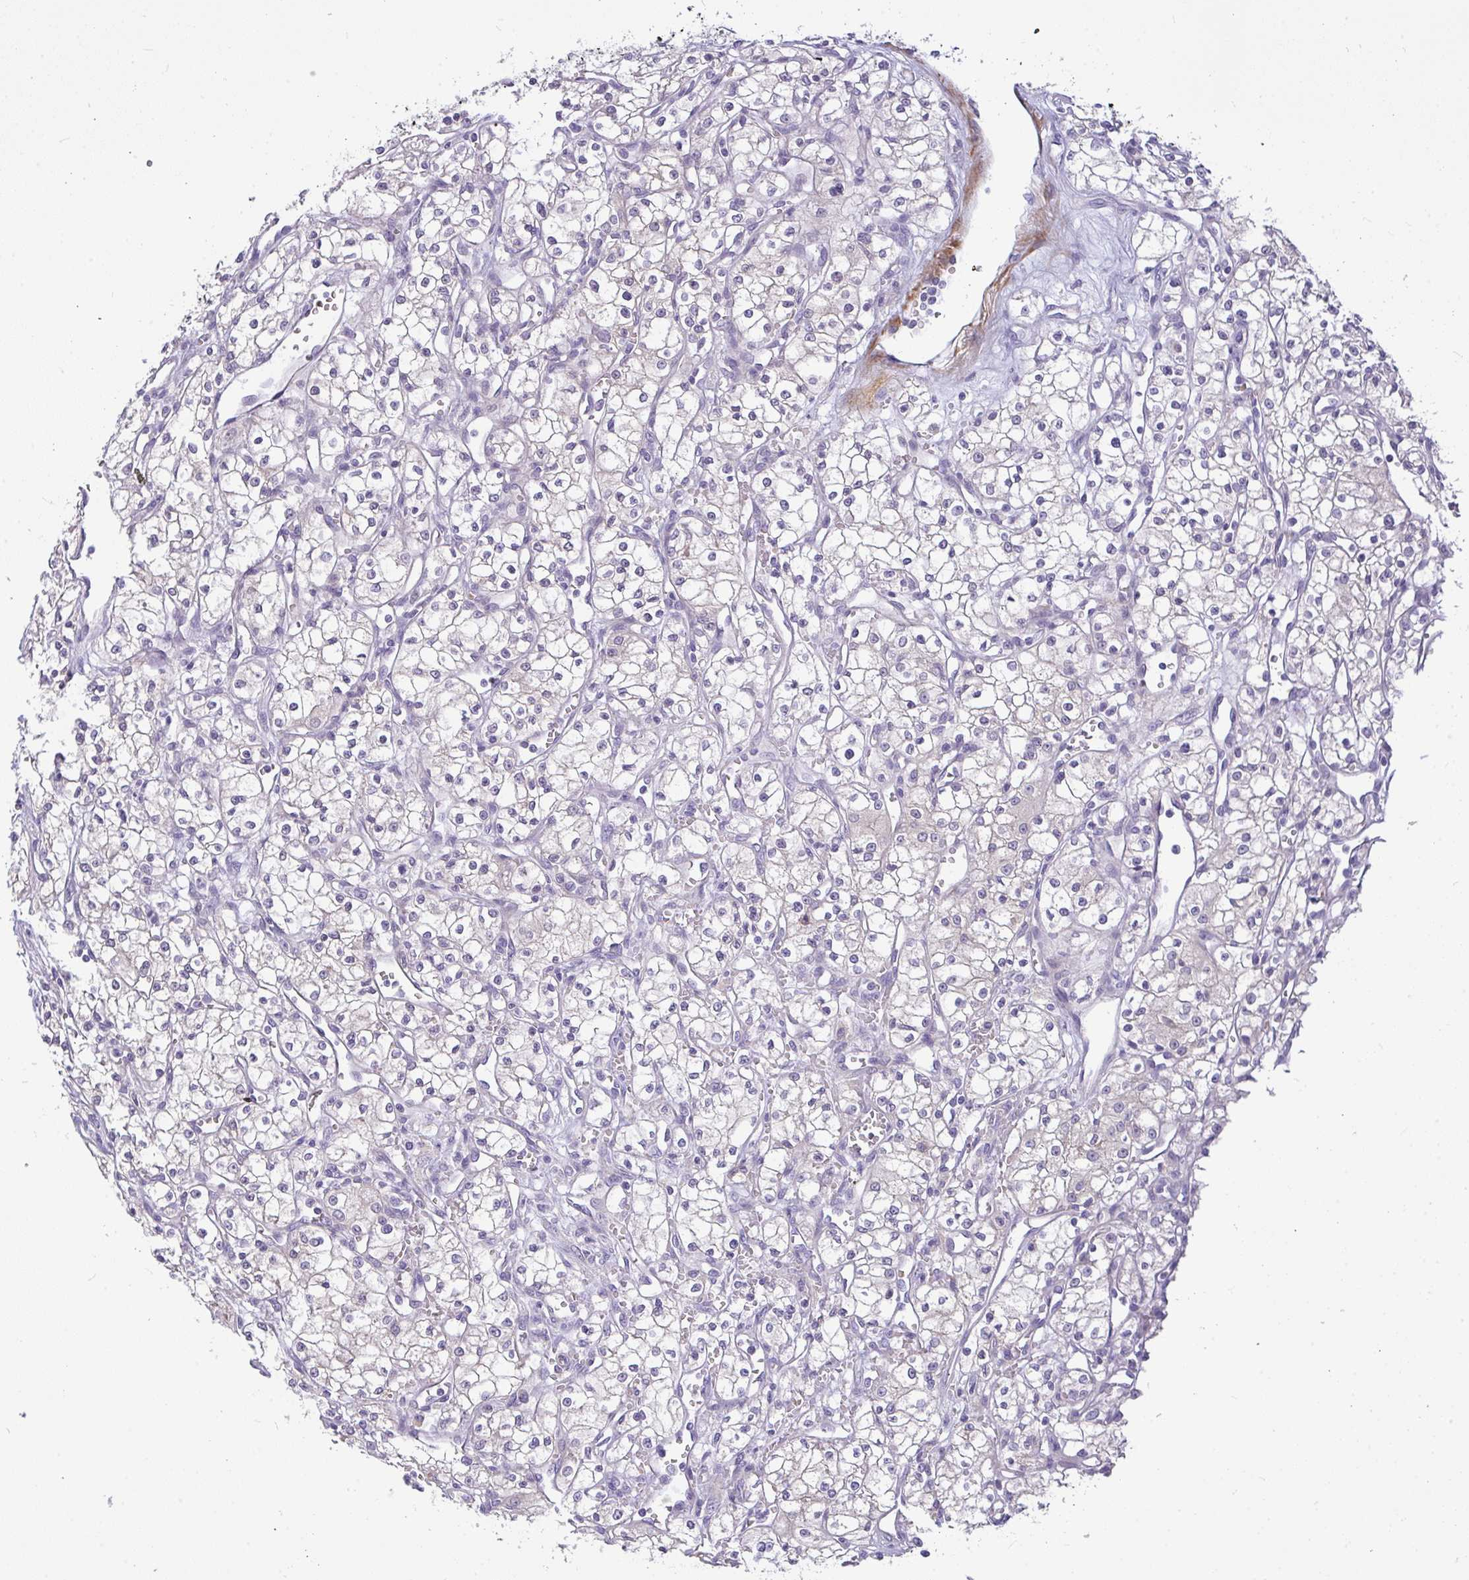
{"staining": {"intensity": "negative", "quantity": "none", "location": "none"}, "tissue": "renal cancer", "cell_type": "Tumor cells", "image_type": "cancer", "snomed": [{"axis": "morphology", "description": "Adenocarcinoma, NOS"}, {"axis": "topography", "description": "Kidney"}], "caption": "Protein analysis of renal cancer exhibits no significant staining in tumor cells. The staining was performed using DAB to visualize the protein expression in brown, while the nuclei were stained in blue with hematoxylin (Magnification: 20x).", "gene": "MOCS1", "patient": {"sex": "male", "age": 59}}